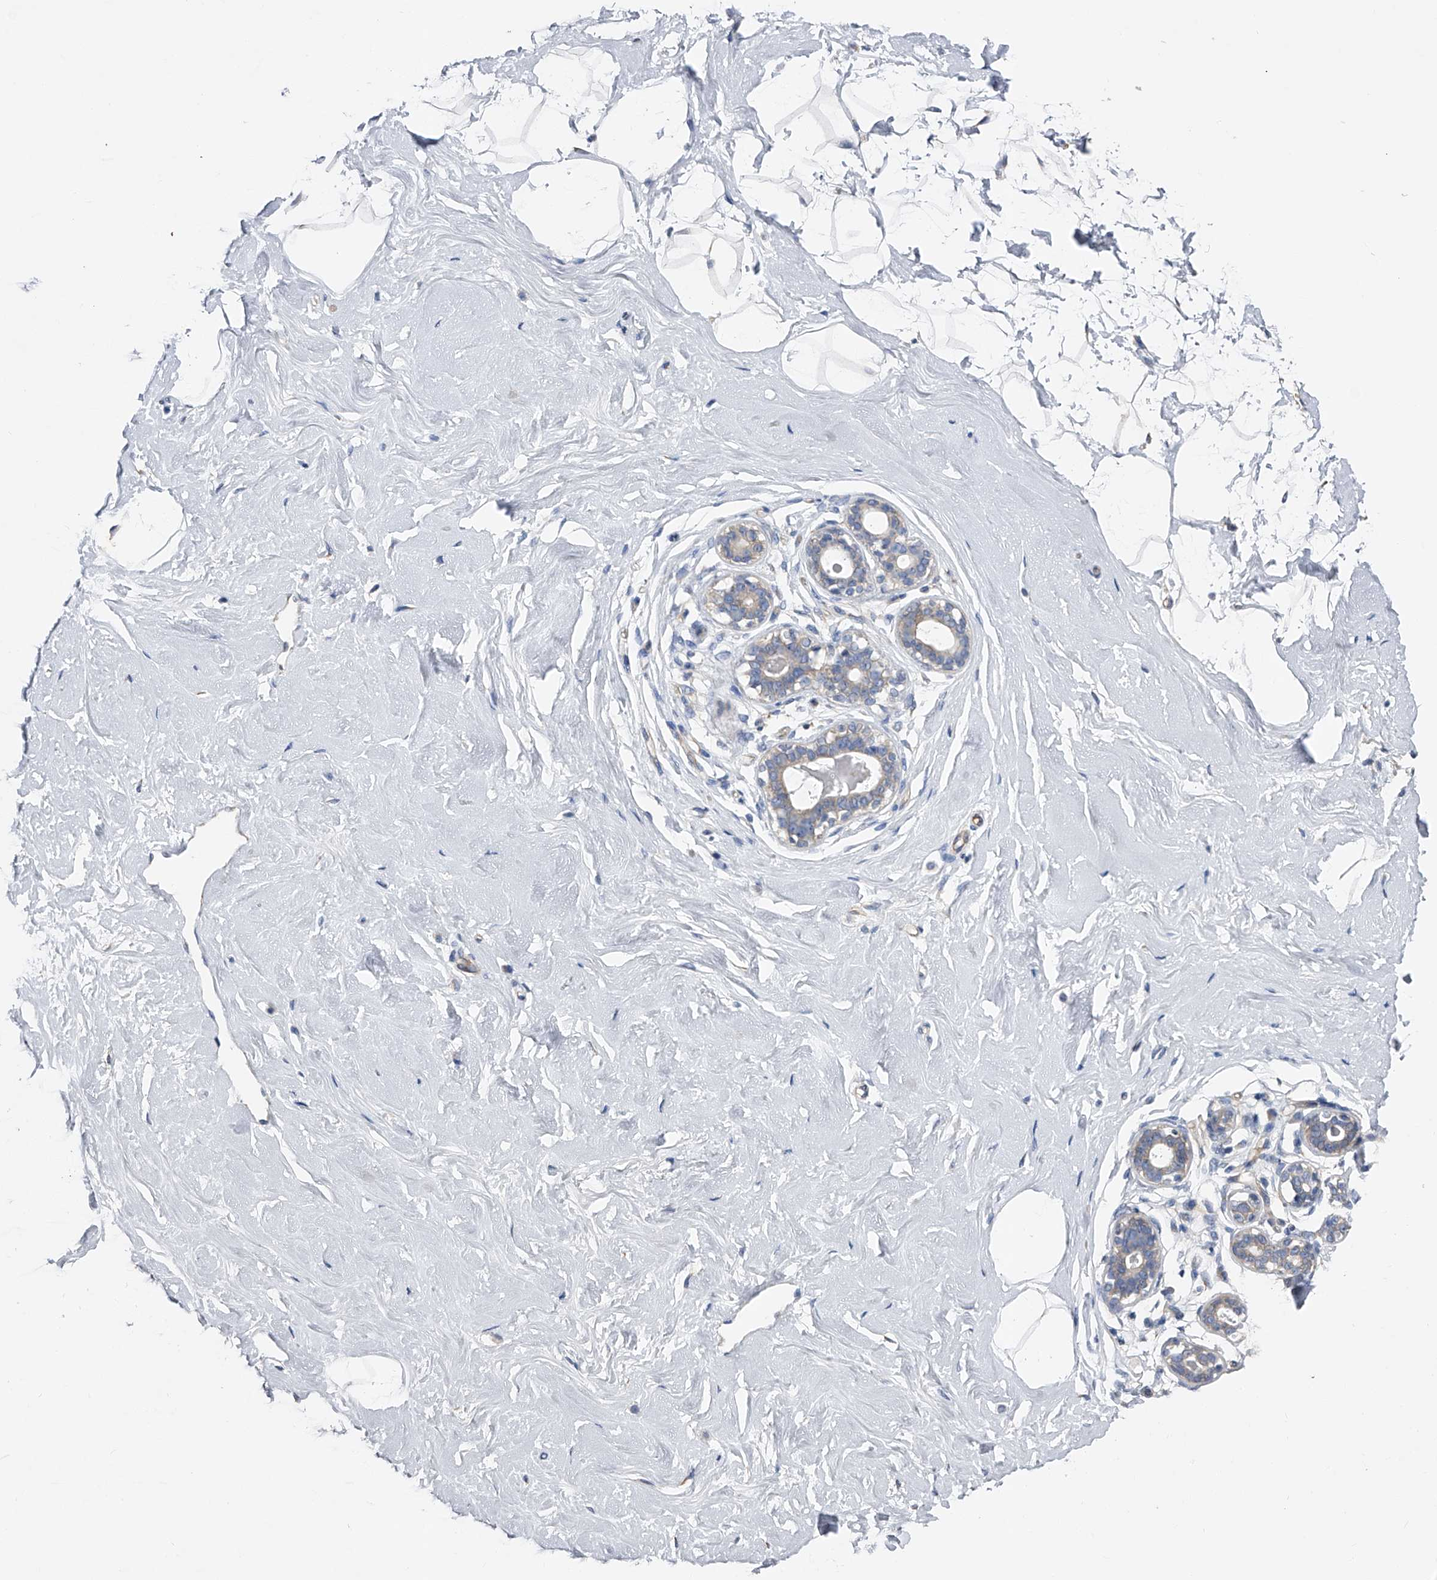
{"staining": {"intensity": "negative", "quantity": "none", "location": "none"}, "tissue": "breast", "cell_type": "Adipocytes", "image_type": "normal", "snomed": [{"axis": "morphology", "description": "Normal tissue, NOS"}, {"axis": "morphology", "description": "Adenoma, NOS"}, {"axis": "topography", "description": "Breast"}], "caption": "Adipocytes are negative for protein expression in unremarkable human breast. Brightfield microscopy of immunohistochemistry stained with DAB (brown) and hematoxylin (blue), captured at high magnification.", "gene": "RWDD2A", "patient": {"sex": "female", "age": 23}}